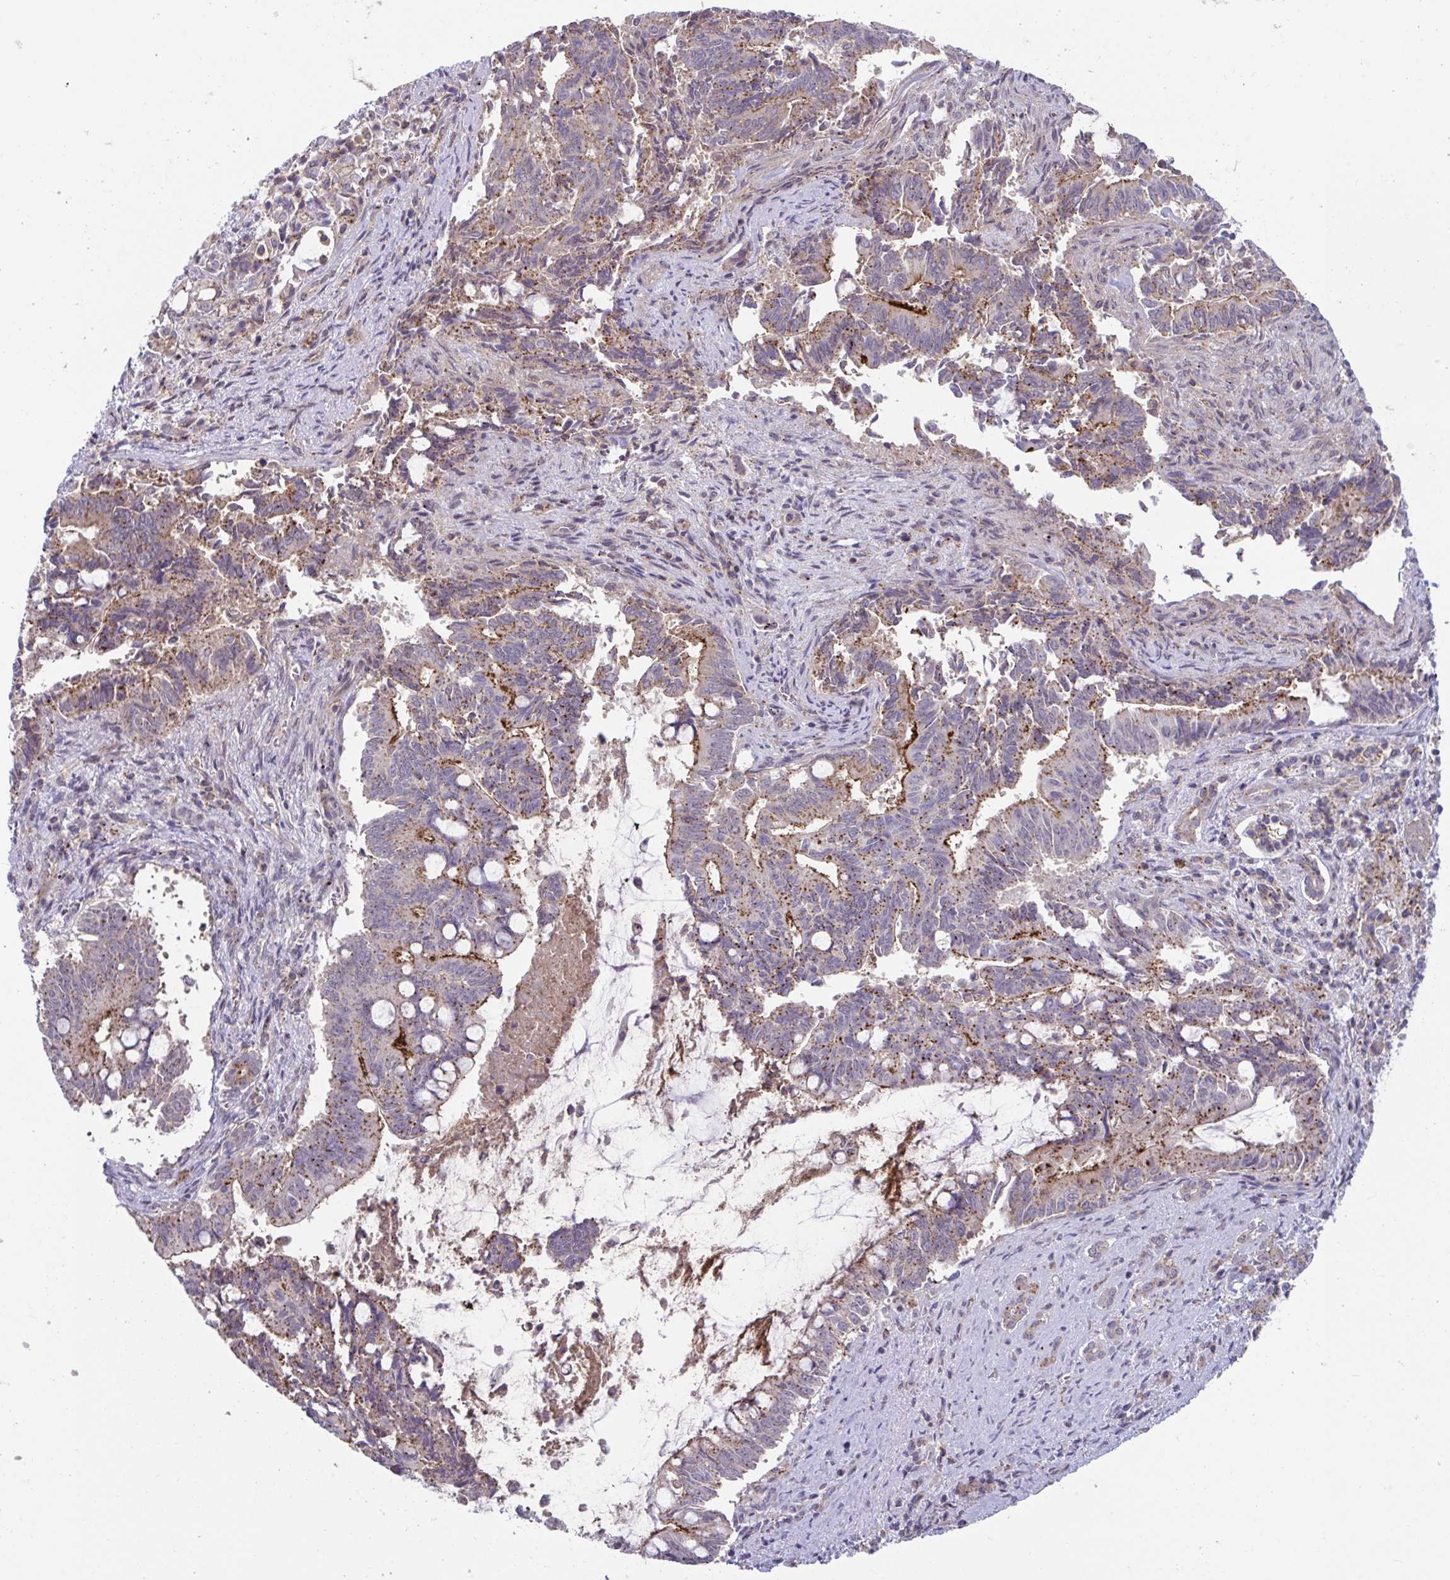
{"staining": {"intensity": "moderate", "quantity": ">75%", "location": "cytoplasmic/membranous"}, "tissue": "pancreatic cancer", "cell_type": "Tumor cells", "image_type": "cancer", "snomed": [{"axis": "morphology", "description": "Adenocarcinoma, NOS"}, {"axis": "topography", "description": "Pancreas"}], "caption": "Immunohistochemistry (IHC) of human pancreatic cancer (adenocarcinoma) exhibits medium levels of moderate cytoplasmic/membranous staining in about >75% of tumor cells.", "gene": "IST1", "patient": {"sex": "male", "age": 68}}